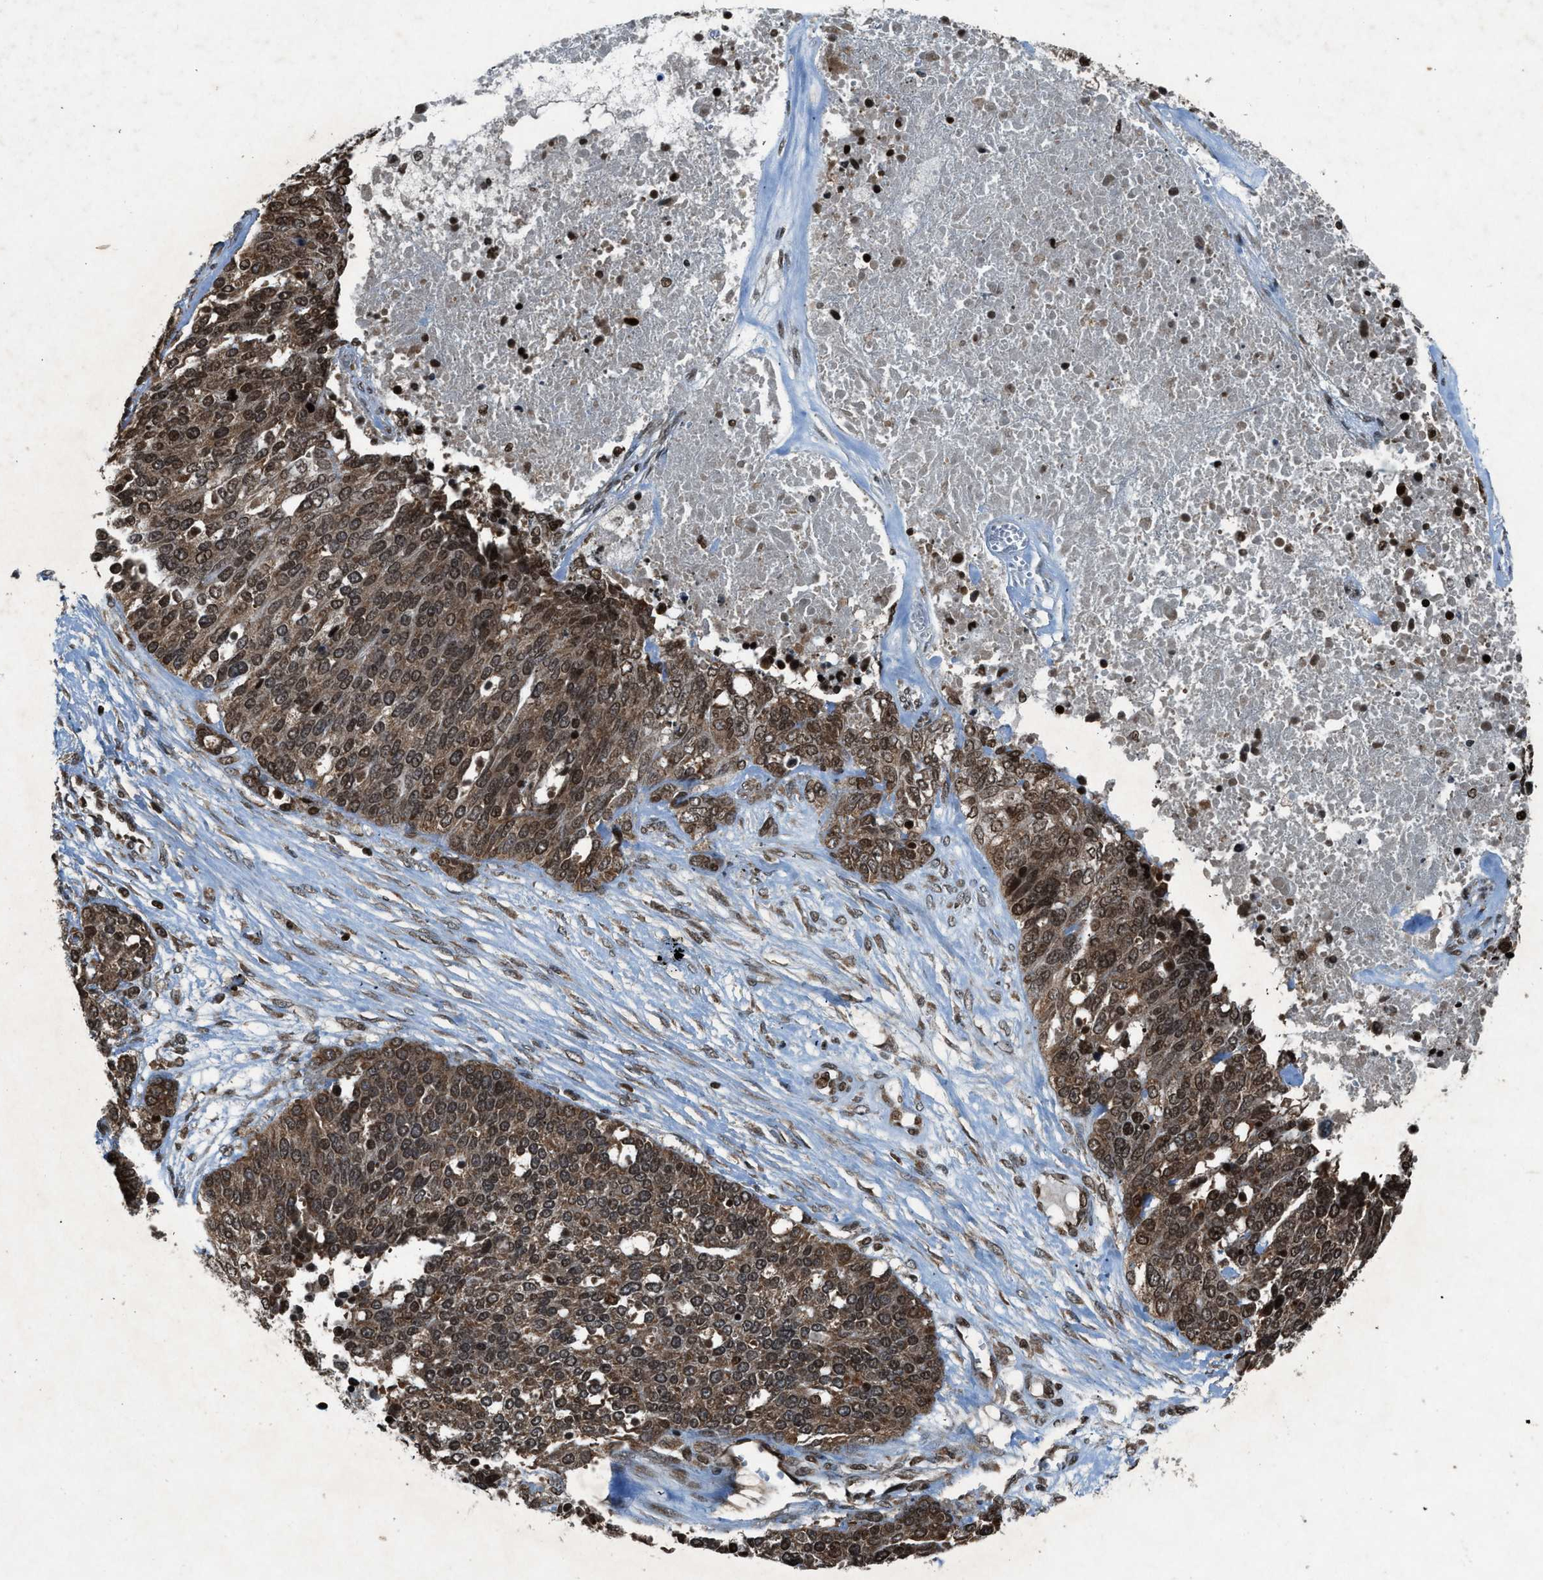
{"staining": {"intensity": "moderate", "quantity": ">75%", "location": "cytoplasmic/membranous,nuclear"}, "tissue": "ovarian cancer", "cell_type": "Tumor cells", "image_type": "cancer", "snomed": [{"axis": "morphology", "description": "Cystadenocarcinoma, serous, NOS"}, {"axis": "topography", "description": "Ovary"}], "caption": "Moderate cytoplasmic/membranous and nuclear expression is appreciated in about >75% of tumor cells in ovarian serous cystadenocarcinoma.", "gene": "NXF1", "patient": {"sex": "female", "age": 44}}